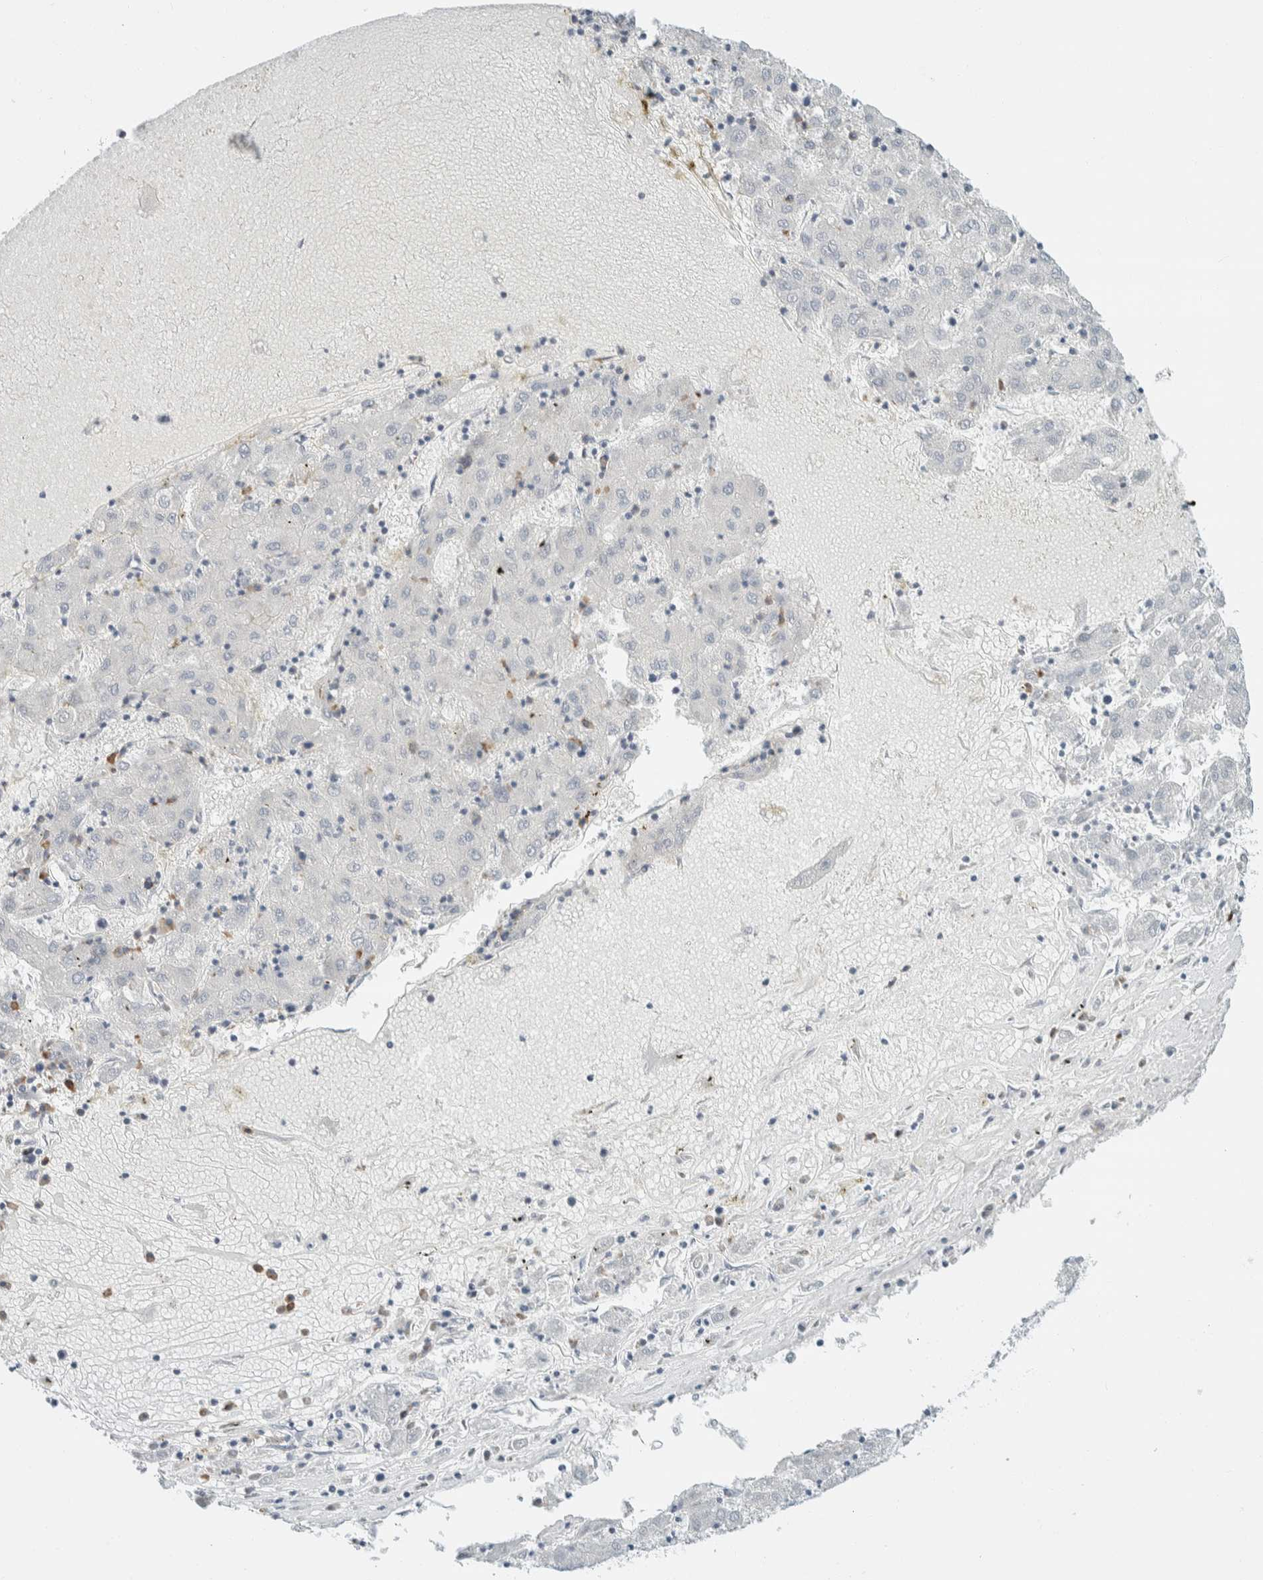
{"staining": {"intensity": "negative", "quantity": "none", "location": "none"}, "tissue": "liver cancer", "cell_type": "Tumor cells", "image_type": "cancer", "snomed": [{"axis": "morphology", "description": "Carcinoma, Hepatocellular, NOS"}, {"axis": "topography", "description": "Liver"}], "caption": "Tumor cells are negative for brown protein staining in liver hepatocellular carcinoma. Nuclei are stained in blue.", "gene": "ARHGAP27", "patient": {"sex": "male", "age": 72}}